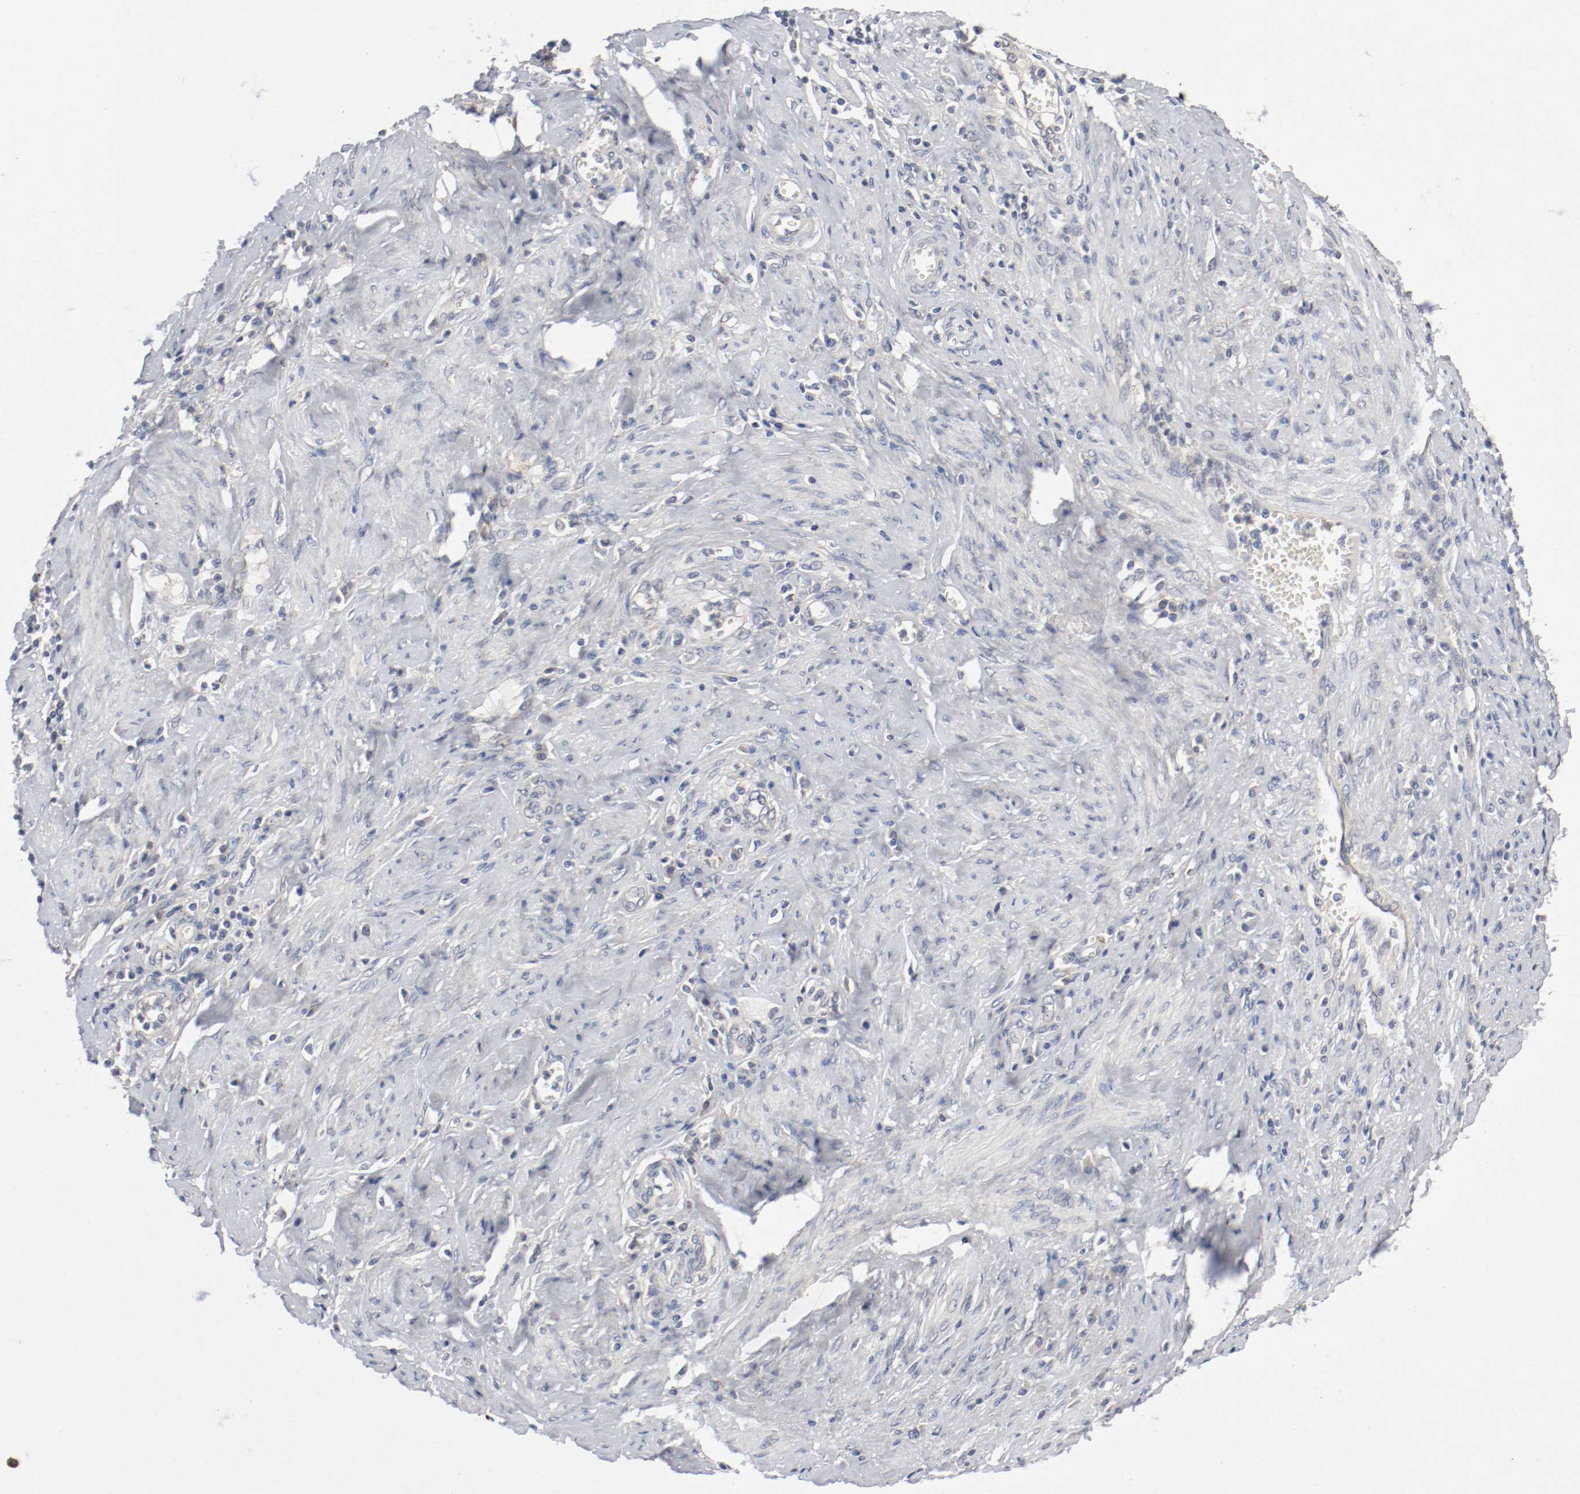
{"staining": {"intensity": "weak", "quantity": "<25%", "location": "cytoplasmic/membranous"}, "tissue": "cervical cancer", "cell_type": "Tumor cells", "image_type": "cancer", "snomed": [{"axis": "morphology", "description": "Squamous cell carcinoma, NOS"}, {"axis": "topography", "description": "Cervix"}], "caption": "Immunohistochemical staining of human squamous cell carcinoma (cervical) displays no significant staining in tumor cells.", "gene": "REN", "patient": {"sex": "female", "age": 53}}